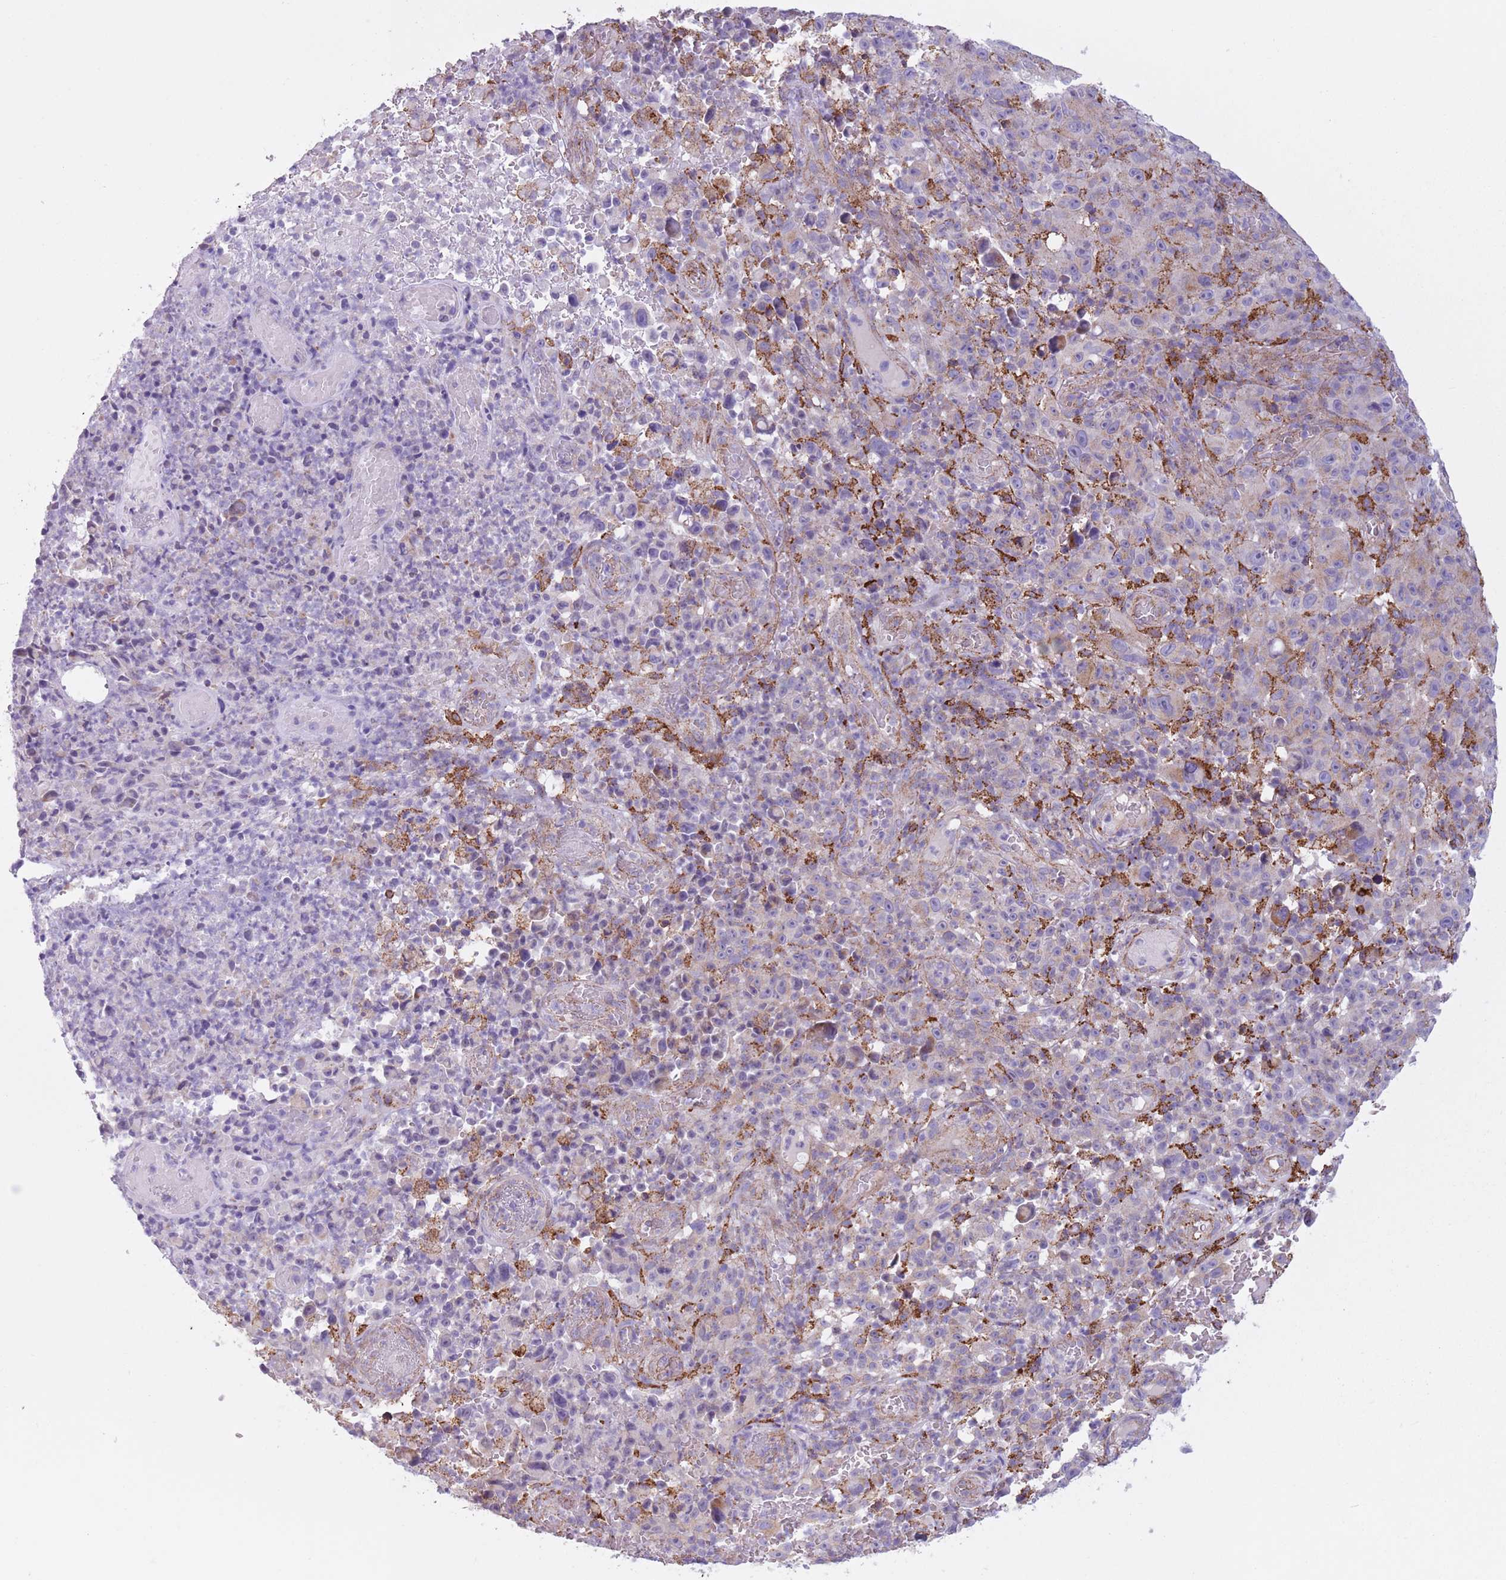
{"staining": {"intensity": "negative", "quantity": "none", "location": "none"}, "tissue": "melanoma", "cell_type": "Tumor cells", "image_type": "cancer", "snomed": [{"axis": "morphology", "description": "Malignant melanoma, NOS"}, {"axis": "topography", "description": "Skin"}], "caption": "Tumor cells are negative for protein expression in human malignant melanoma.", "gene": "SNX6", "patient": {"sex": "female", "age": 82}}